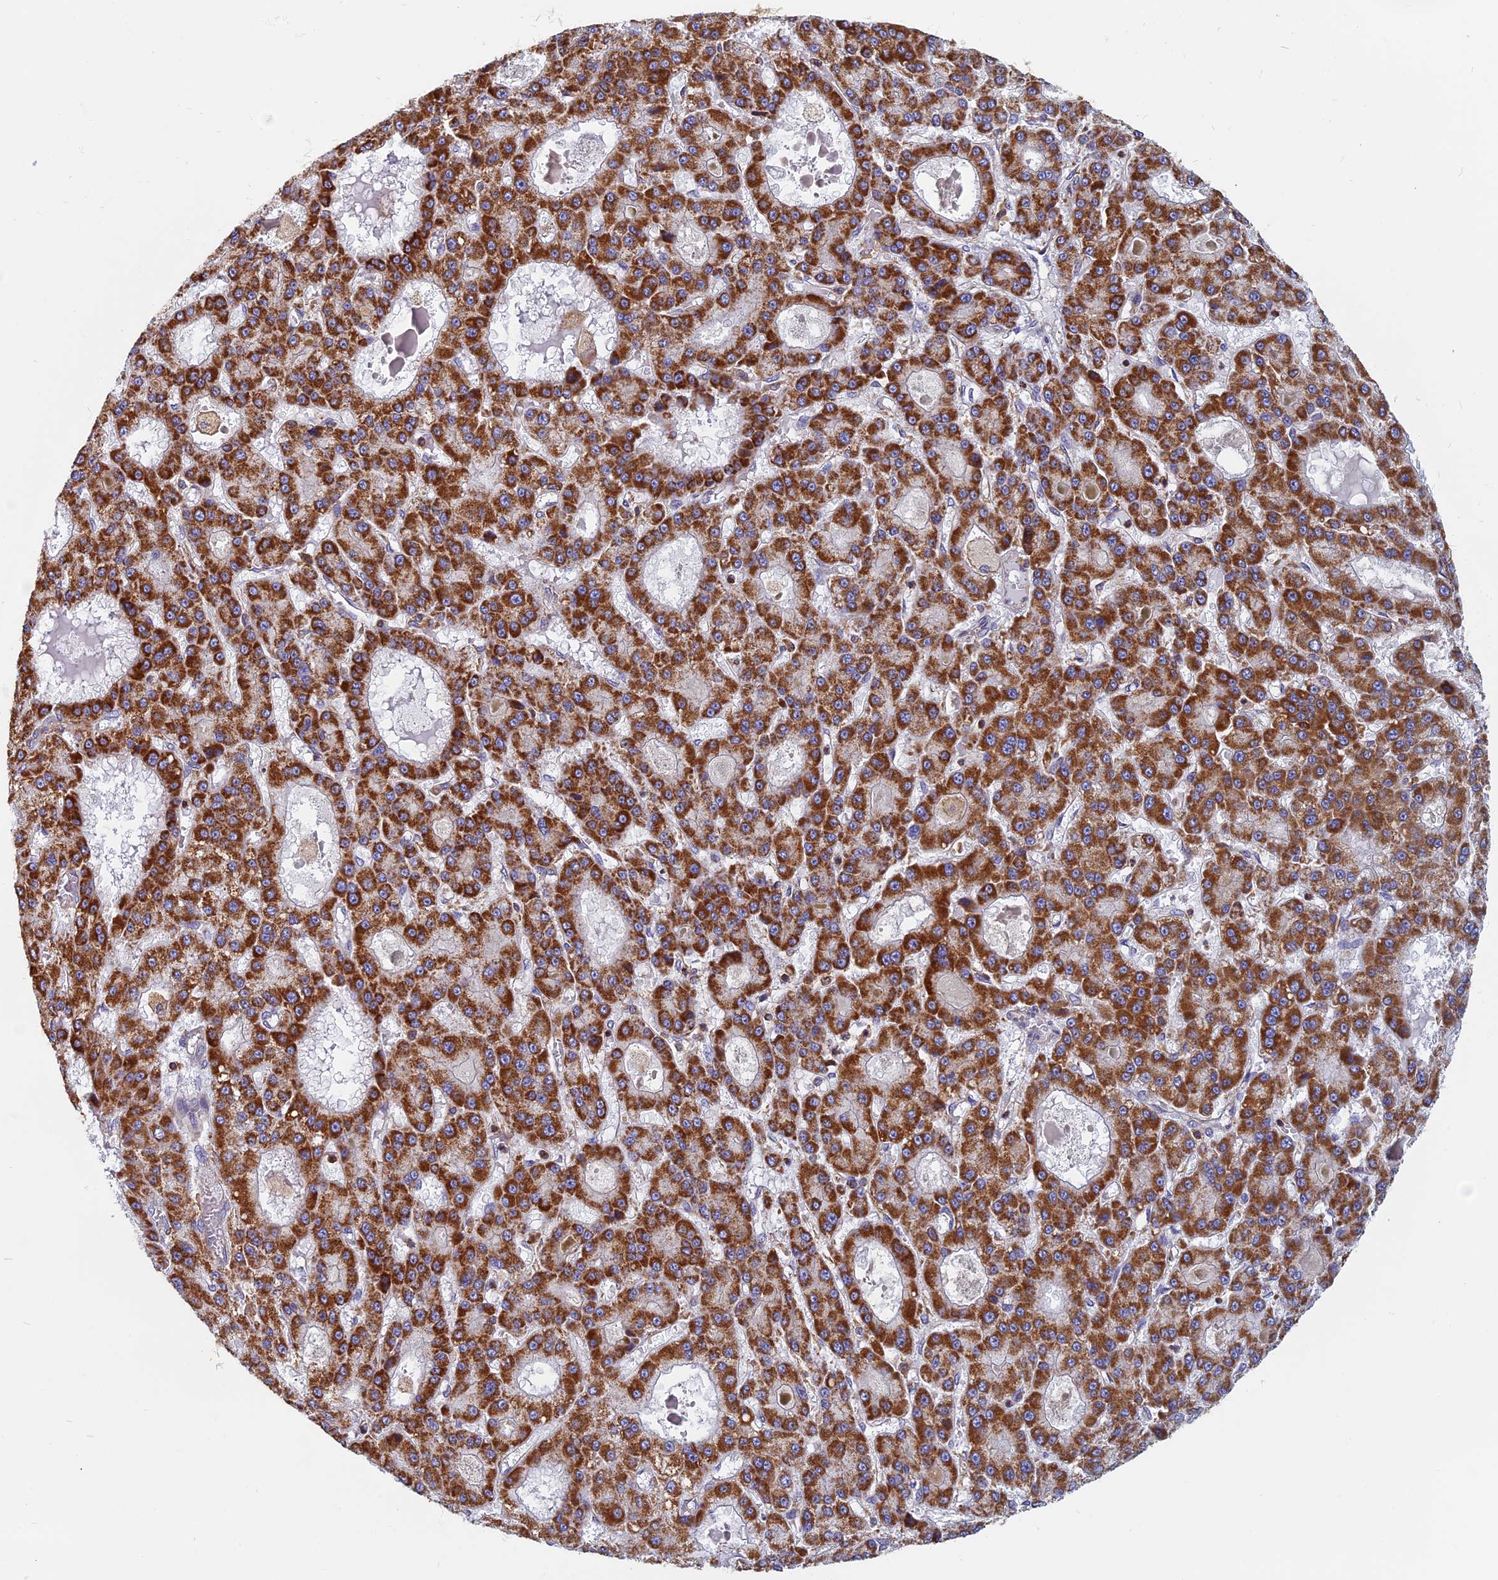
{"staining": {"intensity": "strong", "quantity": ">75%", "location": "cytoplasmic/membranous"}, "tissue": "liver cancer", "cell_type": "Tumor cells", "image_type": "cancer", "snomed": [{"axis": "morphology", "description": "Carcinoma, Hepatocellular, NOS"}, {"axis": "topography", "description": "Liver"}], "caption": "Liver cancer stained with DAB immunohistochemistry (IHC) reveals high levels of strong cytoplasmic/membranous staining in approximately >75% of tumor cells.", "gene": "HSD17B8", "patient": {"sex": "male", "age": 70}}